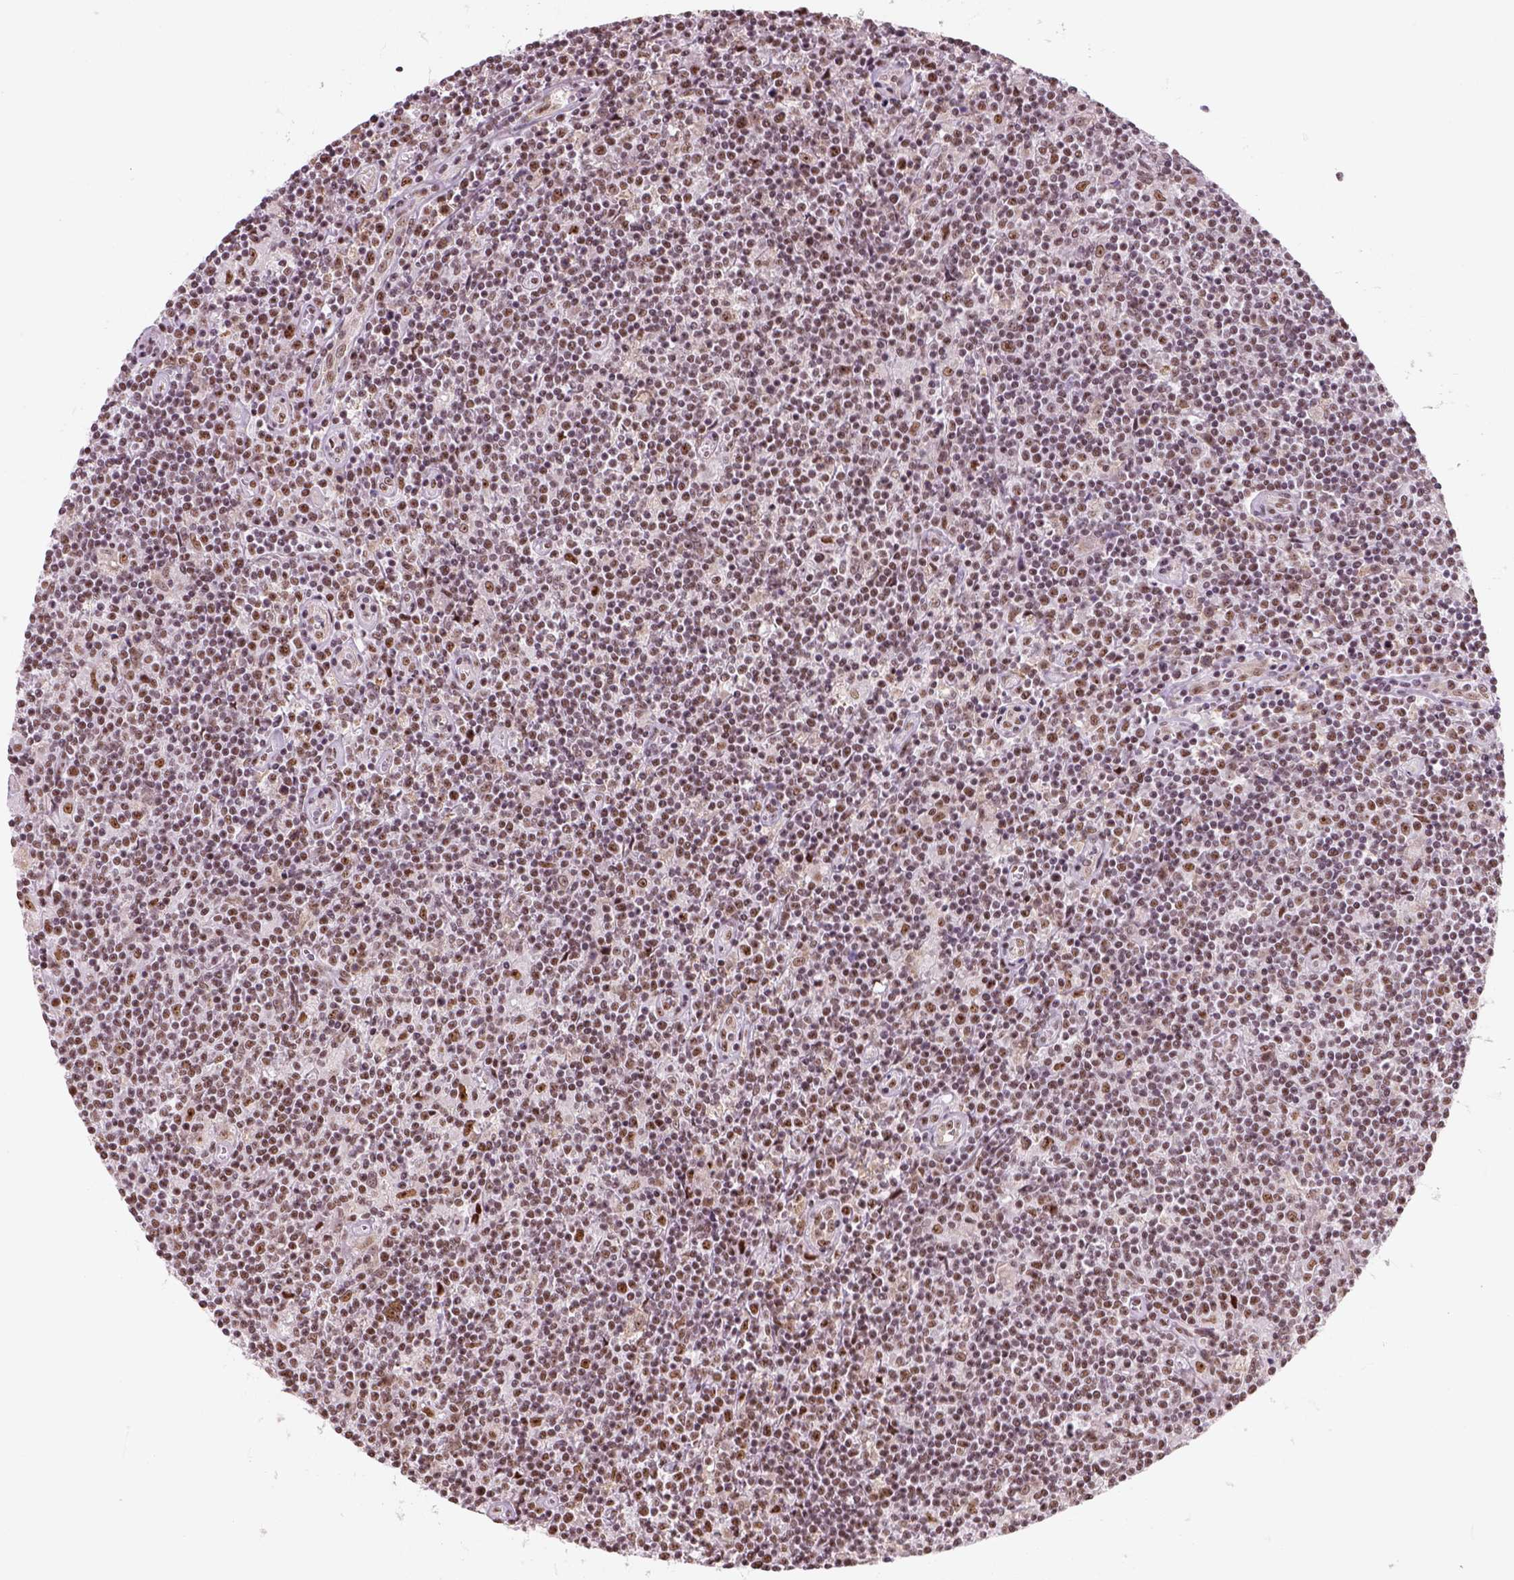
{"staining": {"intensity": "moderate", "quantity": ">75%", "location": "nuclear"}, "tissue": "lymphoma", "cell_type": "Tumor cells", "image_type": "cancer", "snomed": [{"axis": "morphology", "description": "Hodgkin's disease, NOS"}, {"axis": "topography", "description": "Lymph node"}], "caption": "IHC (DAB (3,3'-diaminobenzidine)) staining of Hodgkin's disease reveals moderate nuclear protein expression in approximately >75% of tumor cells. The staining was performed using DAB, with brown indicating positive protein expression. Nuclei are stained blue with hematoxylin.", "gene": "GTF2F1", "patient": {"sex": "male", "age": 40}}